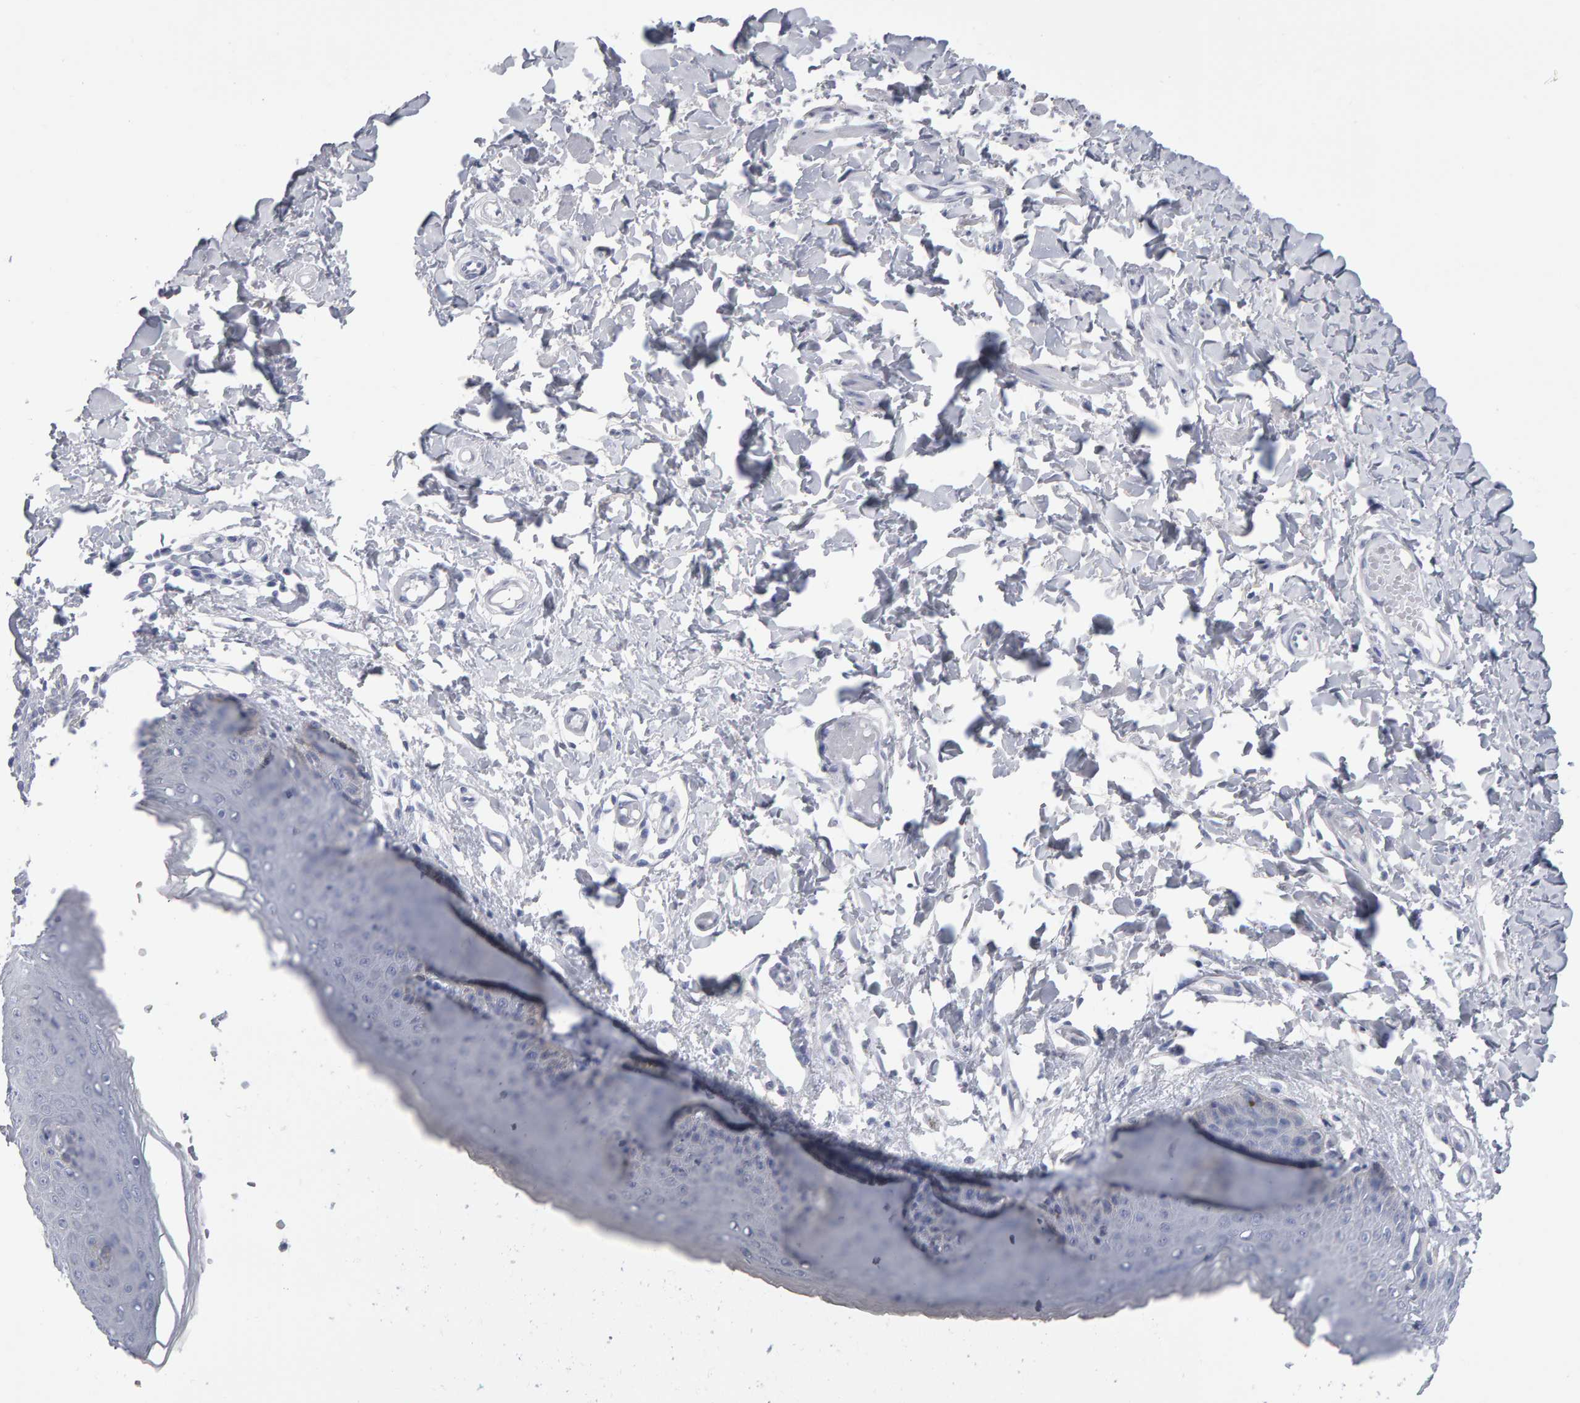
{"staining": {"intensity": "weak", "quantity": "<25%", "location": "cytoplasmic/membranous"}, "tissue": "skin", "cell_type": "Epidermal cells", "image_type": "normal", "snomed": [{"axis": "morphology", "description": "Normal tissue, NOS"}, {"axis": "topography", "description": "Vulva"}], "caption": "Immunohistochemistry (IHC) histopathology image of normal skin: human skin stained with DAB shows no significant protein positivity in epidermal cells. (DAB IHC with hematoxylin counter stain).", "gene": "NCDN", "patient": {"sex": "female", "age": 66}}